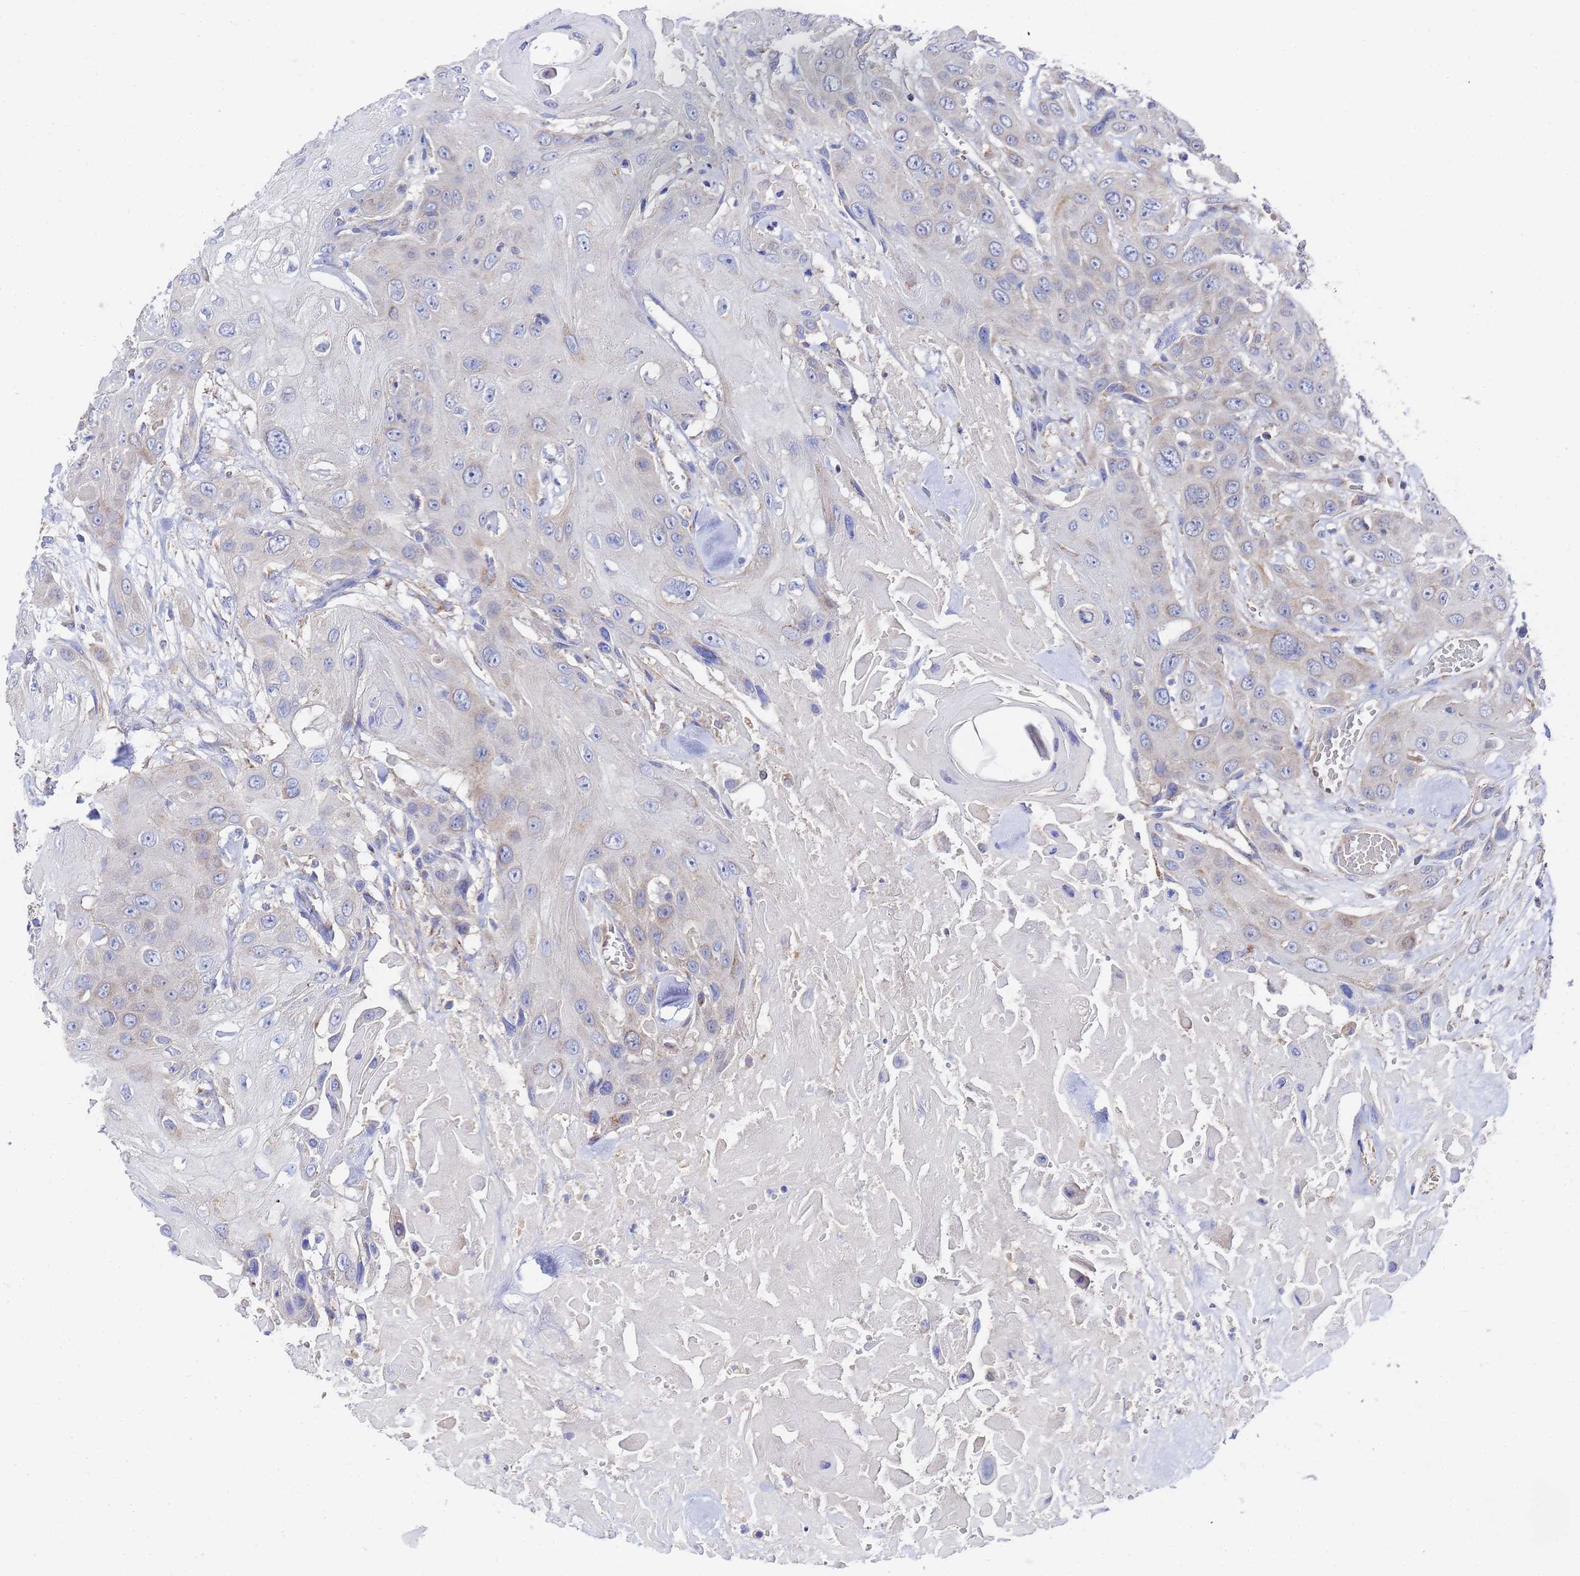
{"staining": {"intensity": "weak", "quantity": "<25%", "location": "cytoplasmic/membranous"}, "tissue": "head and neck cancer", "cell_type": "Tumor cells", "image_type": "cancer", "snomed": [{"axis": "morphology", "description": "Squamous cell carcinoma, NOS"}, {"axis": "topography", "description": "Head-Neck"}], "caption": "Micrograph shows no protein staining in tumor cells of squamous cell carcinoma (head and neck) tissue. (DAB immunohistochemistry (IHC) visualized using brightfield microscopy, high magnification).", "gene": "FAHD2A", "patient": {"sex": "male", "age": 81}}